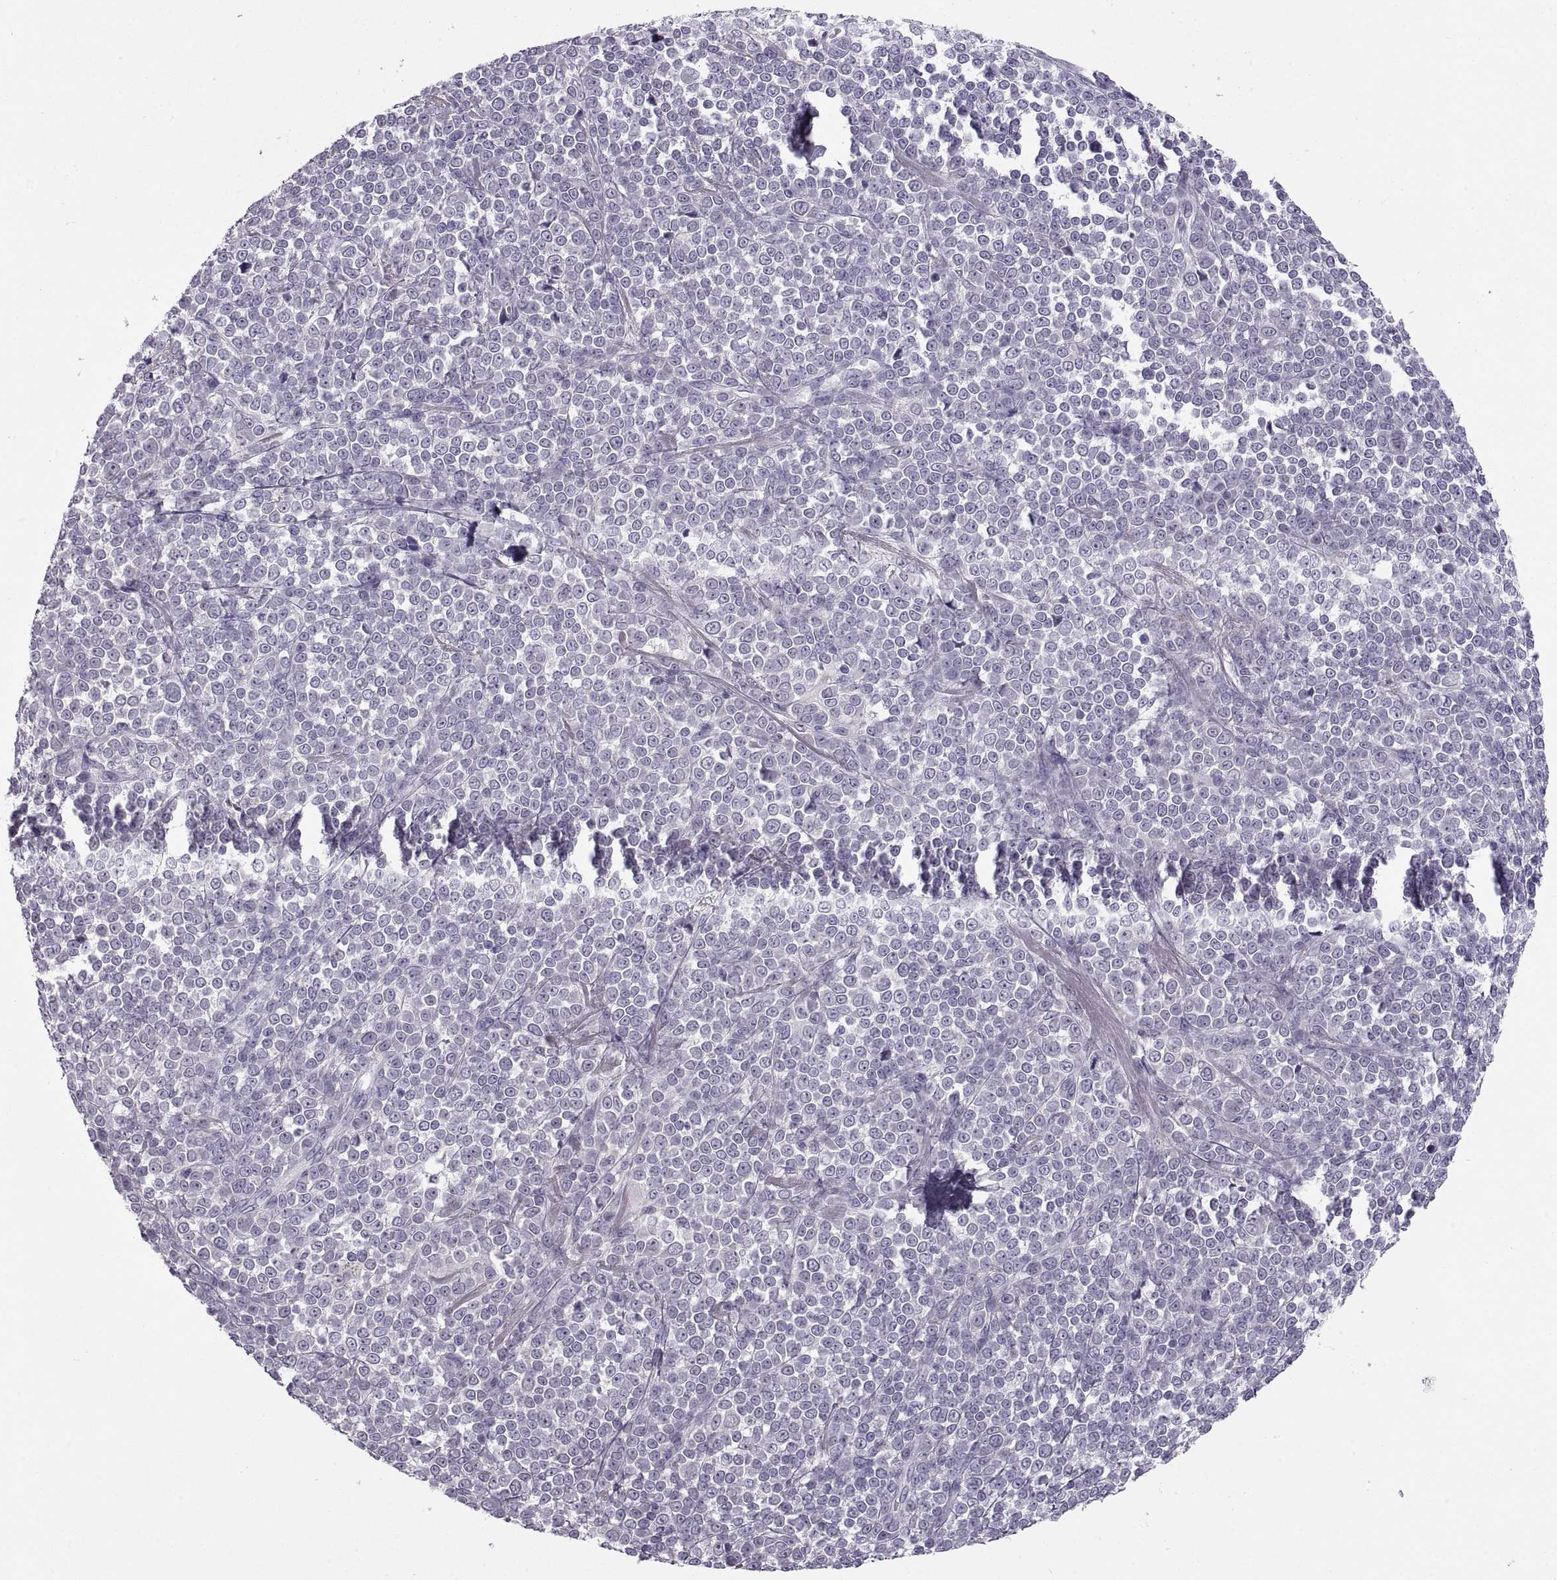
{"staining": {"intensity": "negative", "quantity": "none", "location": "none"}, "tissue": "melanoma", "cell_type": "Tumor cells", "image_type": "cancer", "snomed": [{"axis": "morphology", "description": "Malignant melanoma, NOS"}, {"axis": "topography", "description": "Skin"}], "caption": "Immunohistochemical staining of human melanoma exhibits no significant staining in tumor cells.", "gene": "BSPH1", "patient": {"sex": "female", "age": 95}}